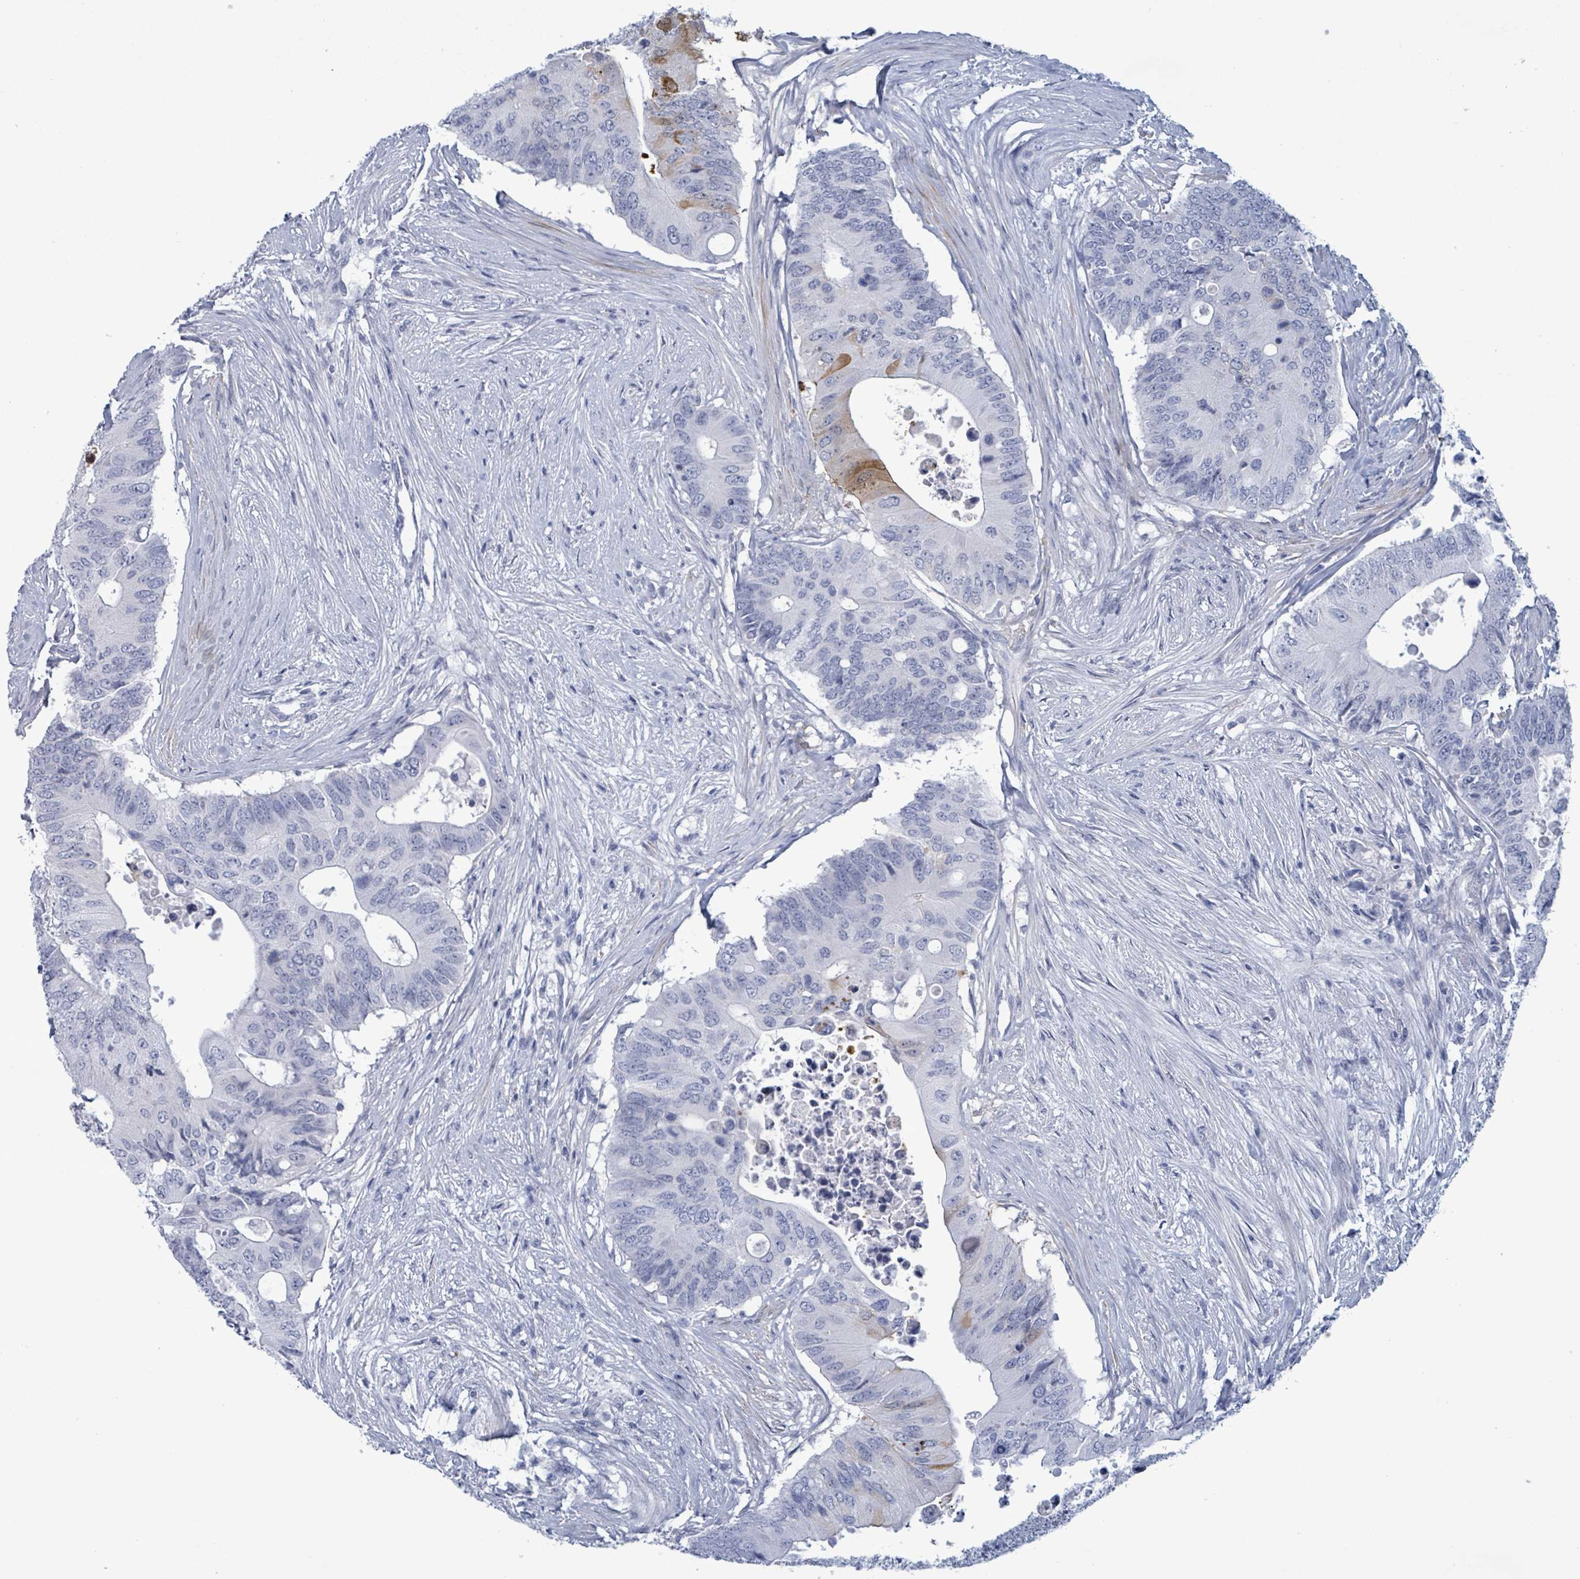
{"staining": {"intensity": "moderate", "quantity": "<25%", "location": "cytoplasmic/membranous"}, "tissue": "colorectal cancer", "cell_type": "Tumor cells", "image_type": "cancer", "snomed": [{"axis": "morphology", "description": "Adenocarcinoma, NOS"}, {"axis": "topography", "description": "Colon"}], "caption": "Immunohistochemistry (IHC) of colorectal adenocarcinoma exhibits low levels of moderate cytoplasmic/membranous expression in about <25% of tumor cells.", "gene": "ZNF771", "patient": {"sex": "male", "age": 71}}